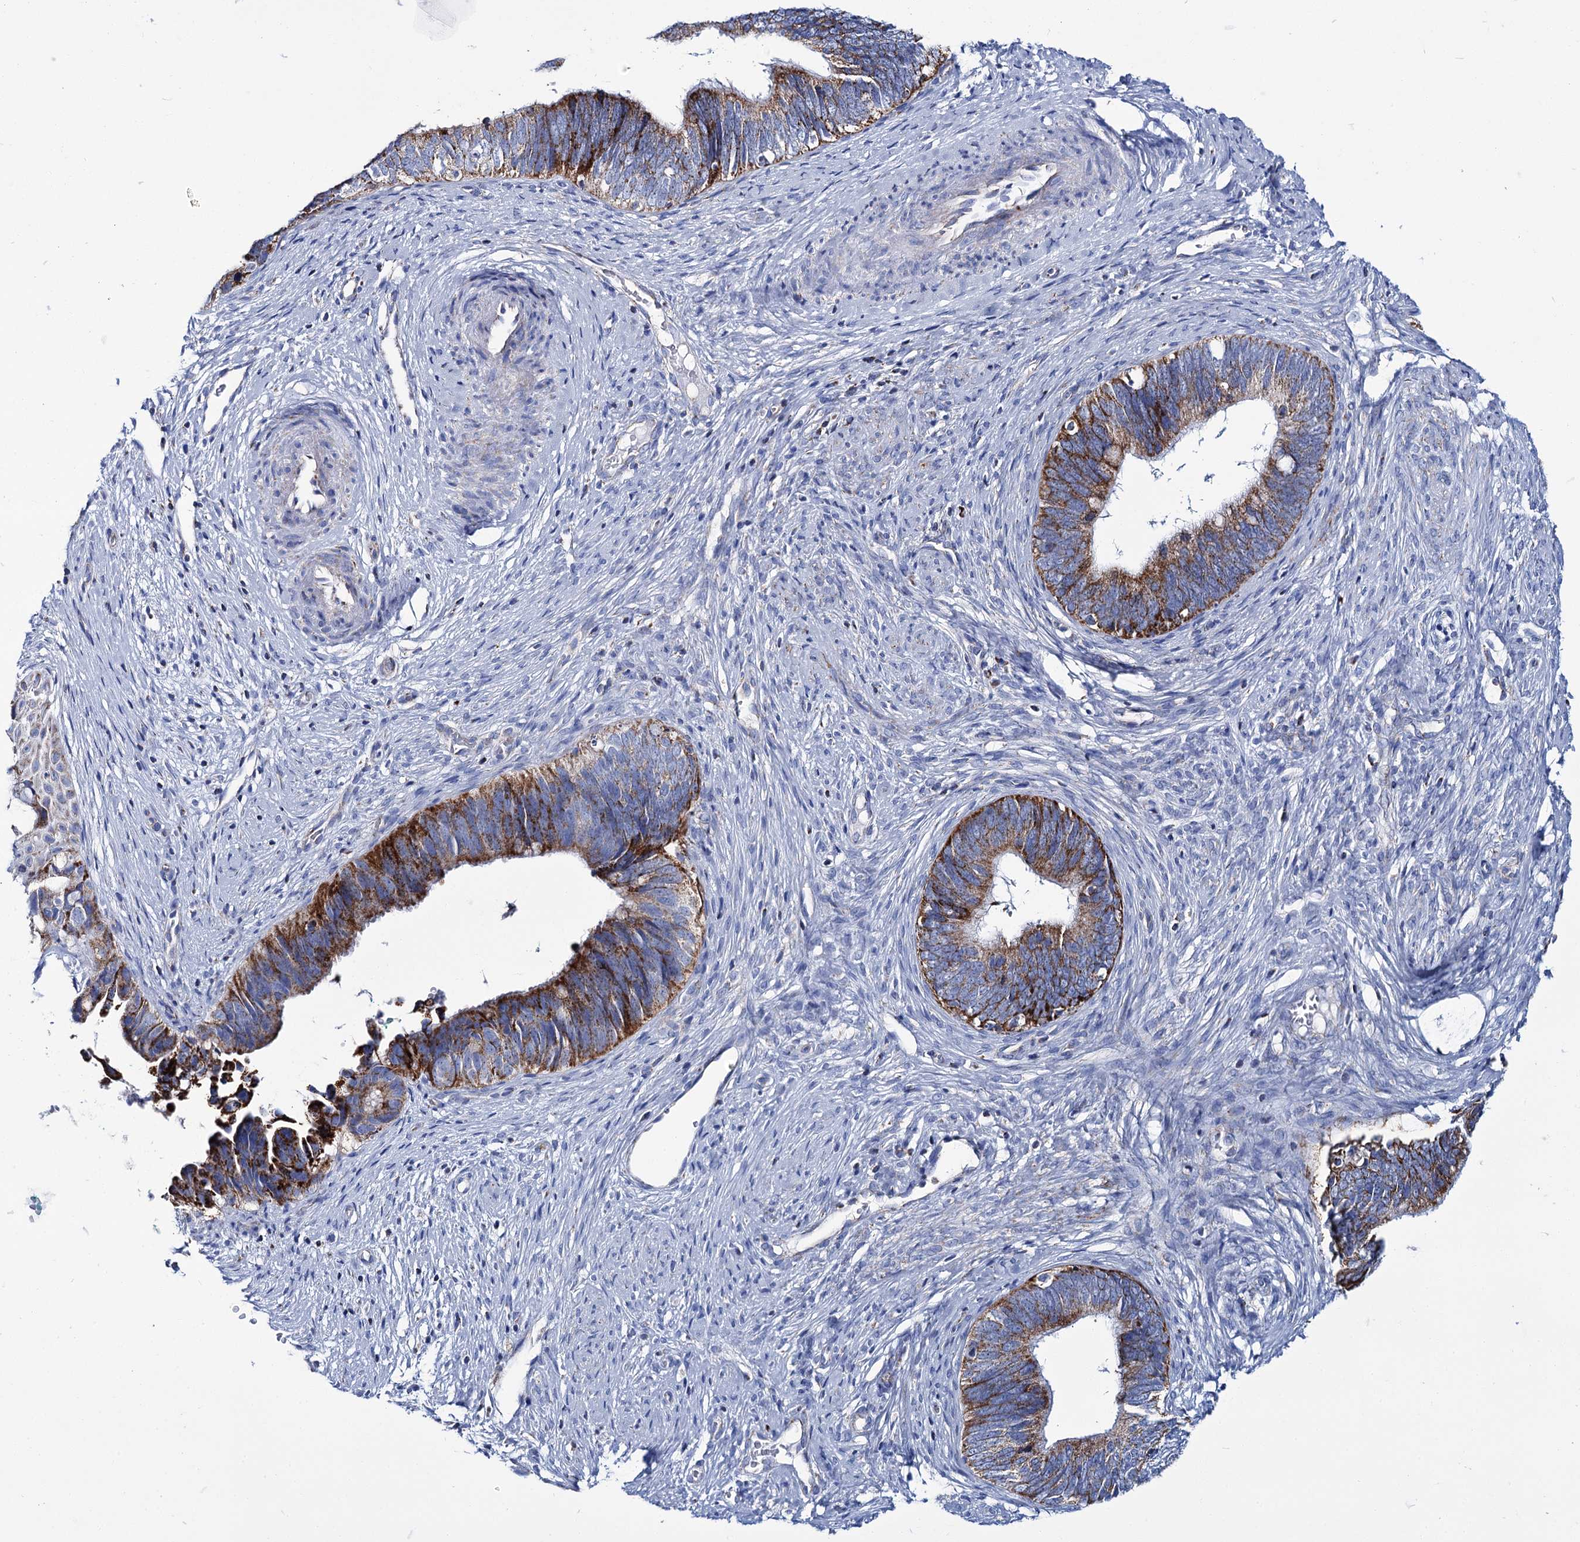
{"staining": {"intensity": "strong", "quantity": ">75%", "location": "cytoplasmic/membranous"}, "tissue": "cervical cancer", "cell_type": "Tumor cells", "image_type": "cancer", "snomed": [{"axis": "morphology", "description": "Adenocarcinoma, NOS"}, {"axis": "topography", "description": "Cervix"}], "caption": "An IHC image of tumor tissue is shown. Protein staining in brown labels strong cytoplasmic/membranous positivity in cervical cancer (adenocarcinoma) within tumor cells.", "gene": "UBASH3B", "patient": {"sex": "female", "age": 42}}